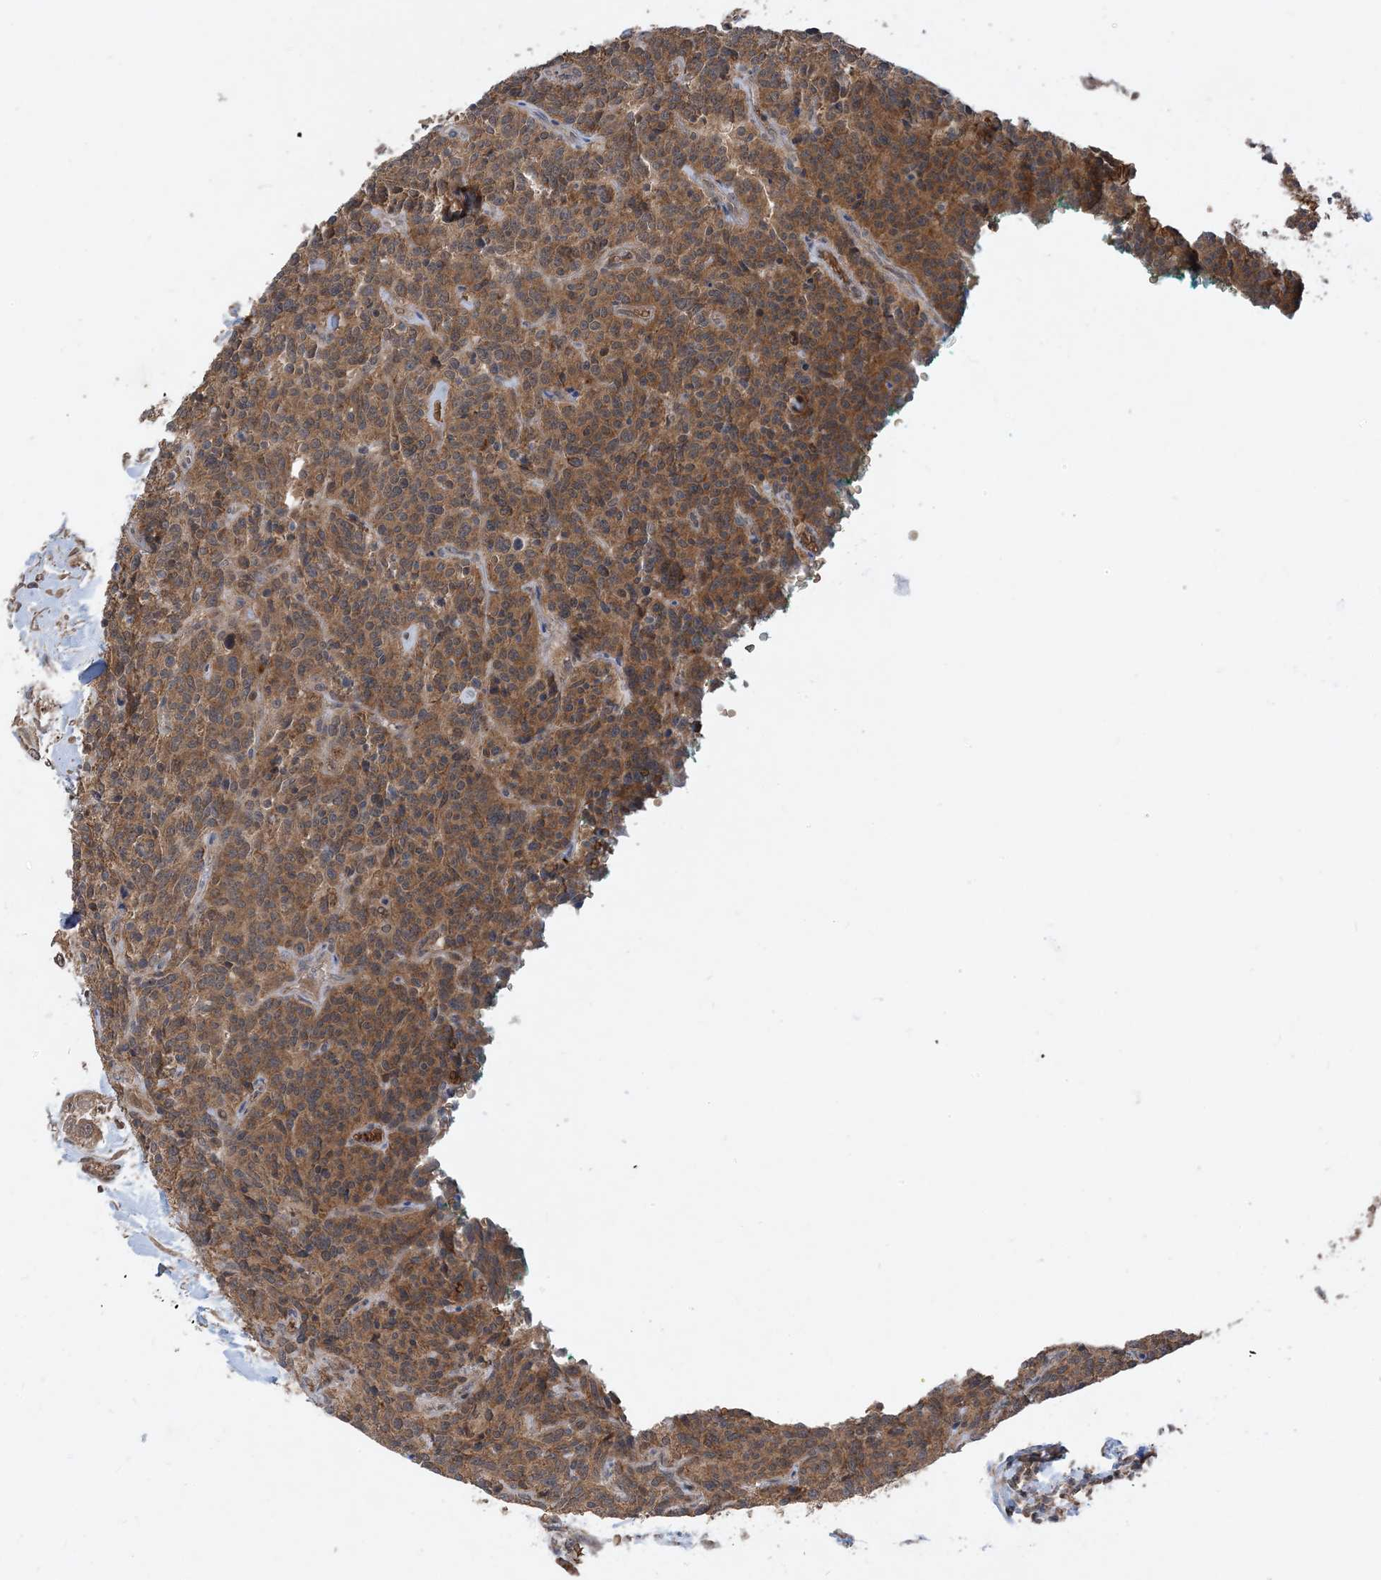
{"staining": {"intensity": "moderate", "quantity": ">75%", "location": "cytoplasmic/membranous"}, "tissue": "carcinoid", "cell_type": "Tumor cells", "image_type": "cancer", "snomed": [{"axis": "morphology", "description": "Carcinoid, malignant, NOS"}, {"axis": "topography", "description": "Lung"}], "caption": "Immunohistochemistry (IHC) micrograph of human carcinoid (malignant) stained for a protein (brown), which displays medium levels of moderate cytoplasmic/membranous positivity in approximately >75% of tumor cells.", "gene": "PUSL1", "patient": {"sex": "female", "age": 46}}